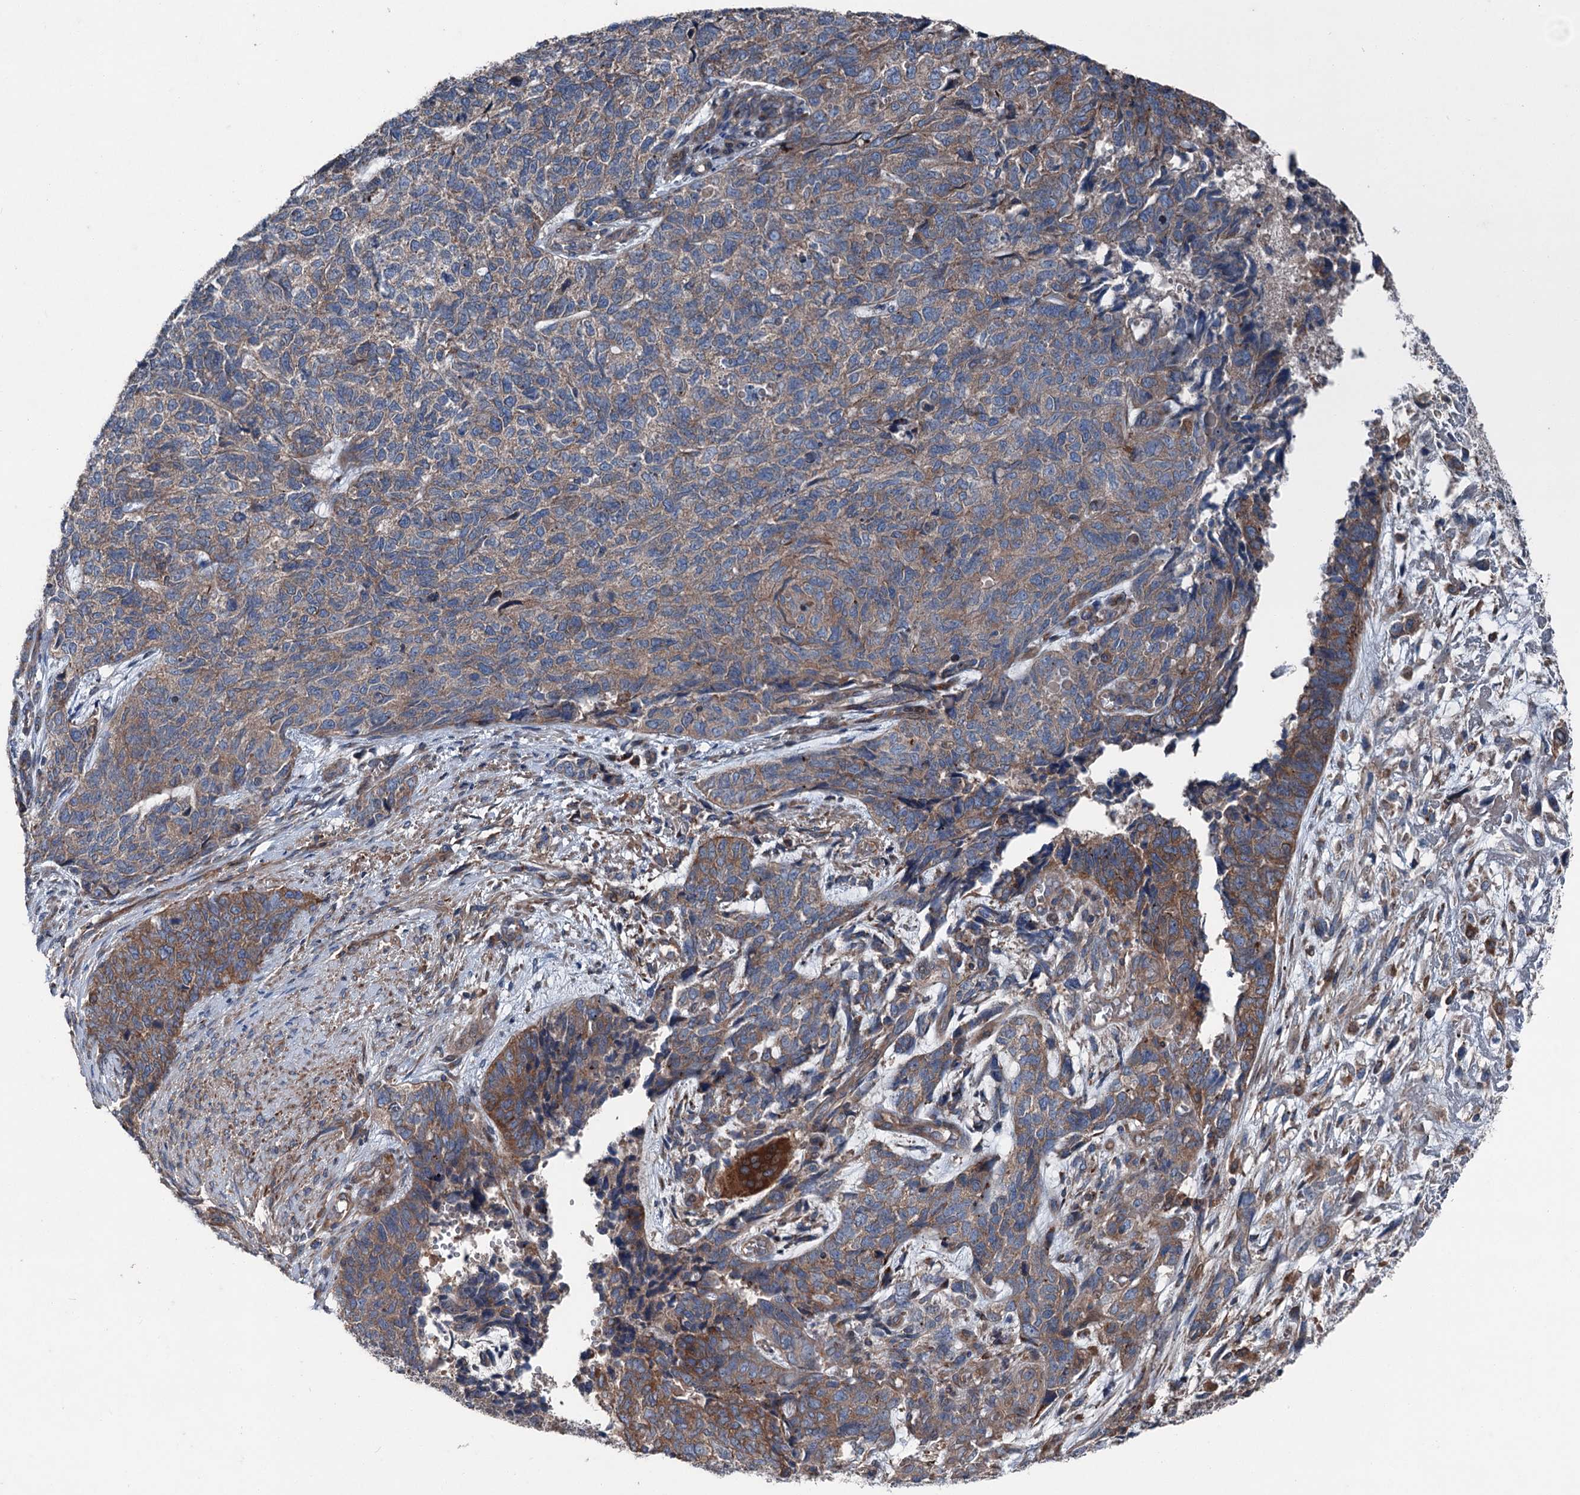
{"staining": {"intensity": "moderate", "quantity": ">75%", "location": "cytoplasmic/membranous"}, "tissue": "cervical cancer", "cell_type": "Tumor cells", "image_type": "cancer", "snomed": [{"axis": "morphology", "description": "Squamous cell carcinoma, NOS"}, {"axis": "topography", "description": "Cervix"}], "caption": "A high-resolution image shows IHC staining of cervical cancer, which displays moderate cytoplasmic/membranous positivity in approximately >75% of tumor cells. (DAB = brown stain, brightfield microscopy at high magnification).", "gene": "RUFY1", "patient": {"sex": "female", "age": 63}}